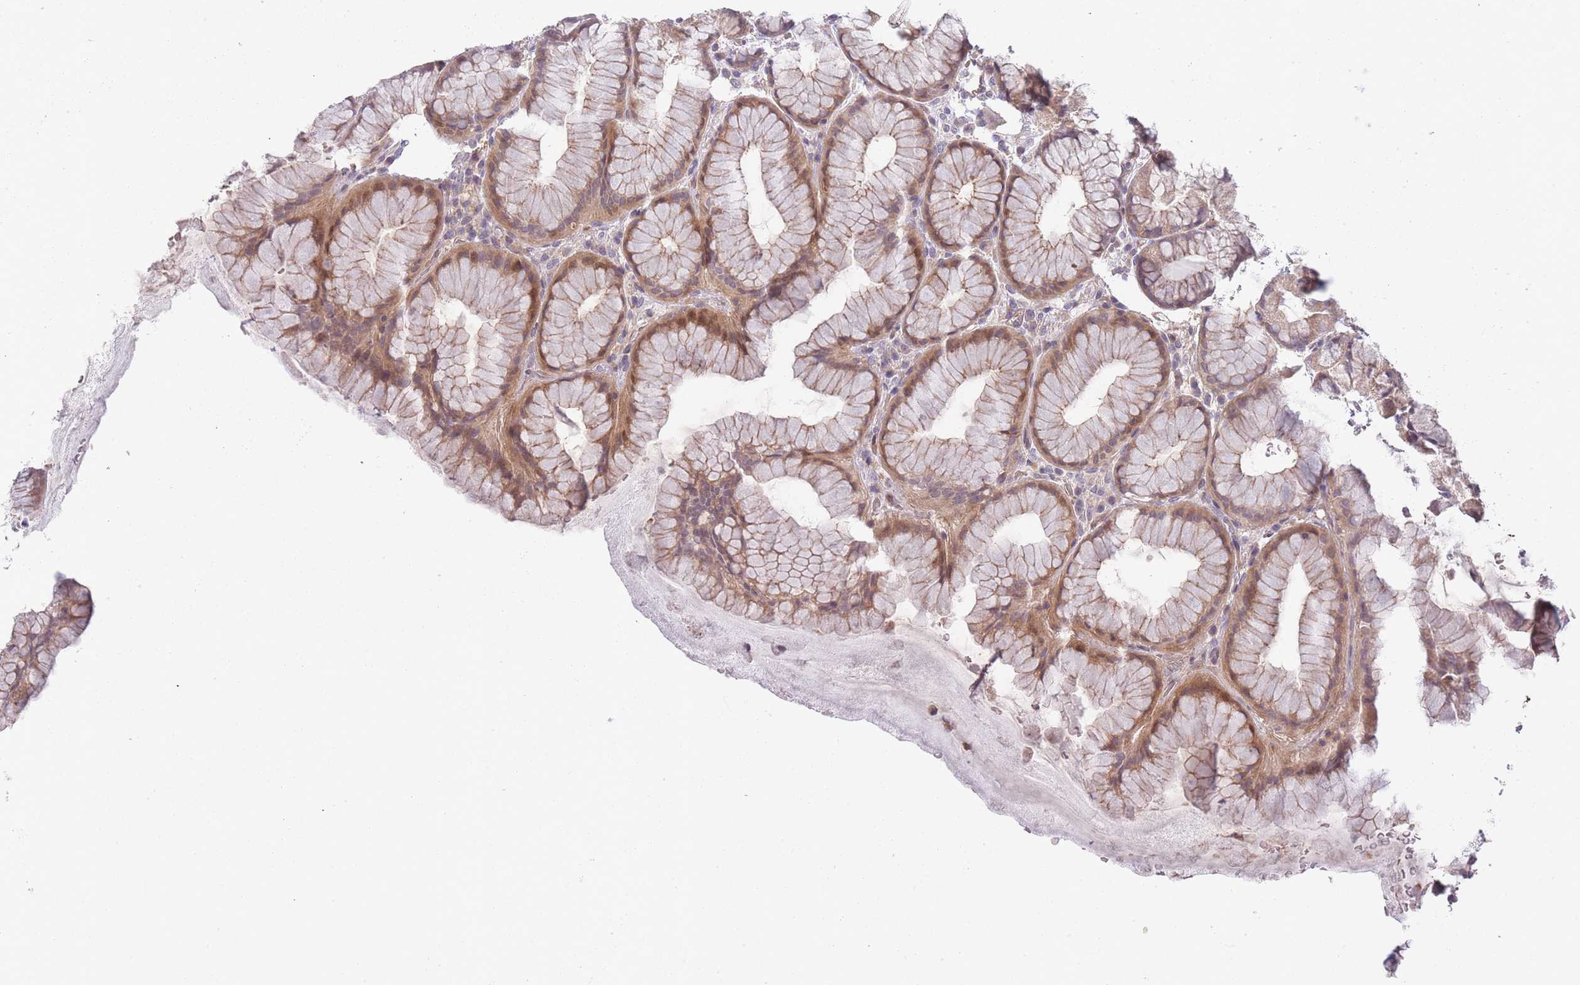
{"staining": {"intensity": "moderate", "quantity": "25%-75%", "location": "cytoplasmic/membranous"}, "tissue": "stomach", "cell_type": "Glandular cells", "image_type": "normal", "snomed": [{"axis": "morphology", "description": "Normal tissue, NOS"}, {"axis": "topography", "description": "Stomach"}], "caption": "Immunohistochemistry (IHC) (DAB (3,3'-diaminobenzidine)) staining of benign stomach demonstrates moderate cytoplasmic/membranous protein positivity in about 25%-75% of glandular cells.", "gene": "FUT3", "patient": {"sex": "male", "age": 57}}